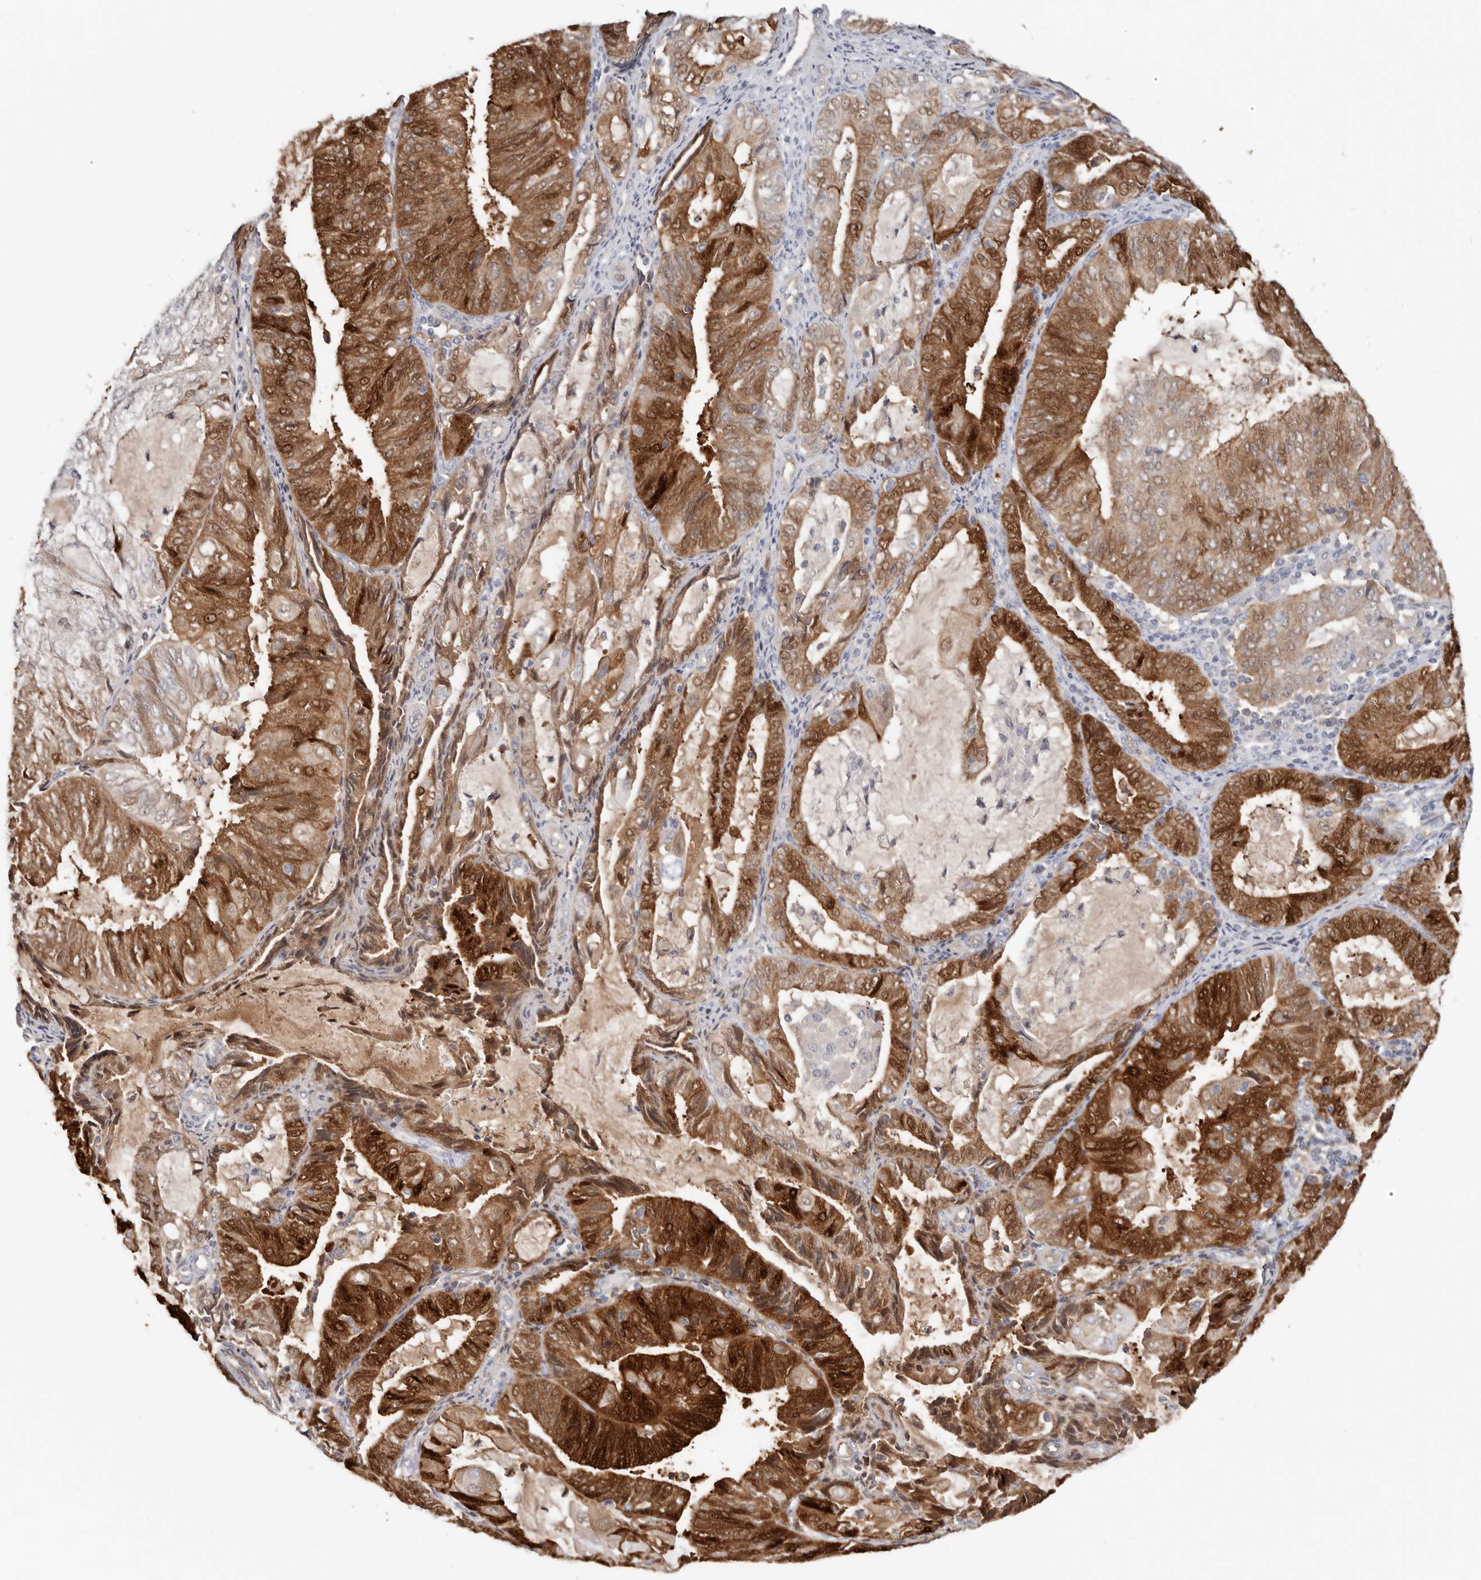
{"staining": {"intensity": "strong", "quantity": ">75%", "location": "cytoplasmic/membranous,nuclear"}, "tissue": "endometrial cancer", "cell_type": "Tumor cells", "image_type": "cancer", "snomed": [{"axis": "morphology", "description": "Adenocarcinoma, NOS"}, {"axis": "topography", "description": "Endometrium"}], "caption": "Immunohistochemical staining of endometrial adenocarcinoma displays high levels of strong cytoplasmic/membranous and nuclear staining in approximately >75% of tumor cells.", "gene": "PKDCC", "patient": {"sex": "female", "age": 81}}